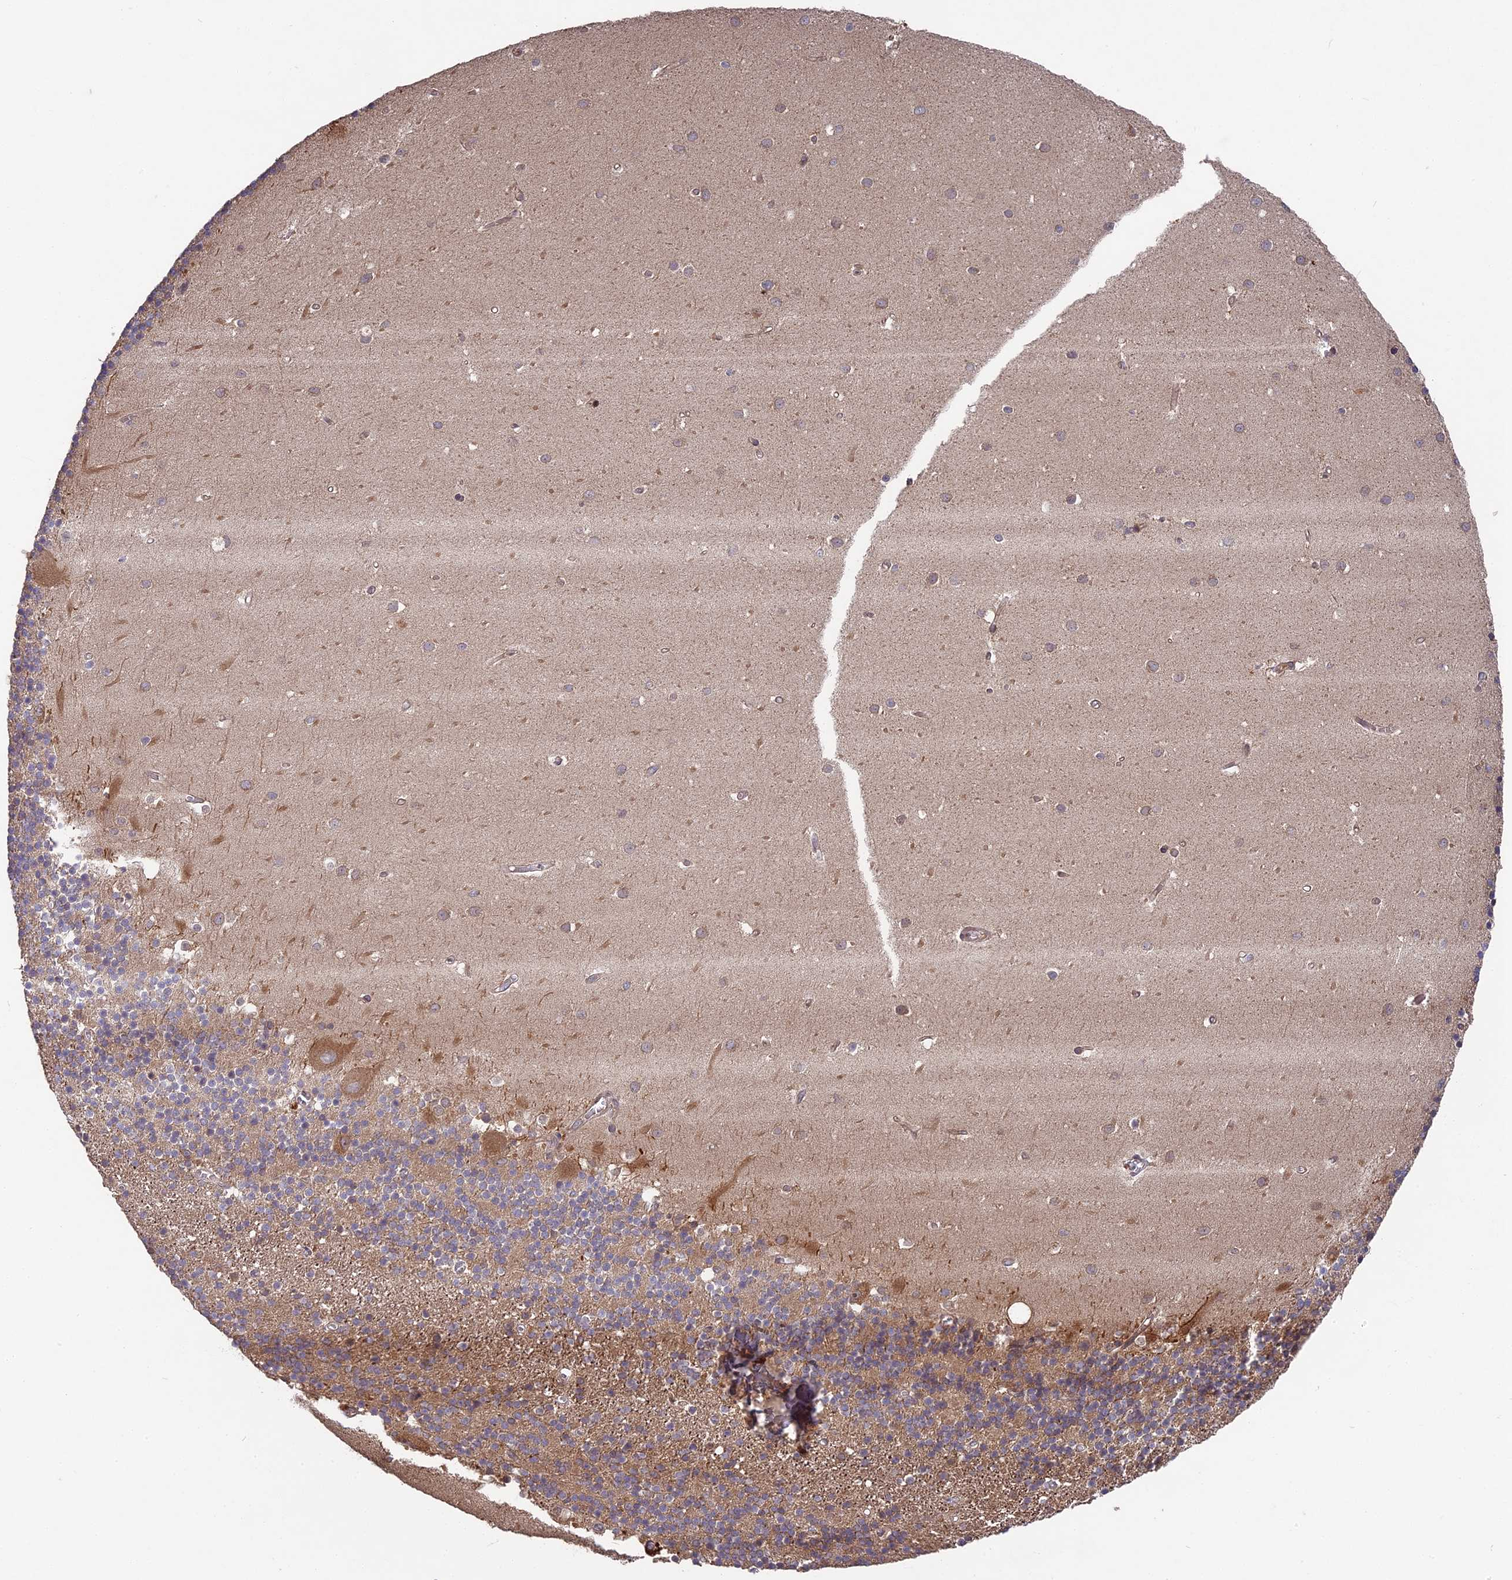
{"staining": {"intensity": "moderate", "quantity": "25%-75%", "location": "cytoplasmic/membranous"}, "tissue": "cerebellum", "cell_type": "Cells in granular layer", "image_type": "normal", "snomed": [{"axis": "morphology", "description": "Normal tissue, NOS"}, {"axis": "topography", "description": "Cerebellum"}], "caption": "The histopathology image demonstrates a brown stain indicating the presence of a protein in the cytoplasmic/membranous of cells in granular layer in cerebellum. The staining is performed using DAB brown chromogen to label protein expression. The nuclei are counter-stained blue using hematoxylin.", "gene": "TMUB2", "patient": {"sex": "male", "age": 54}}